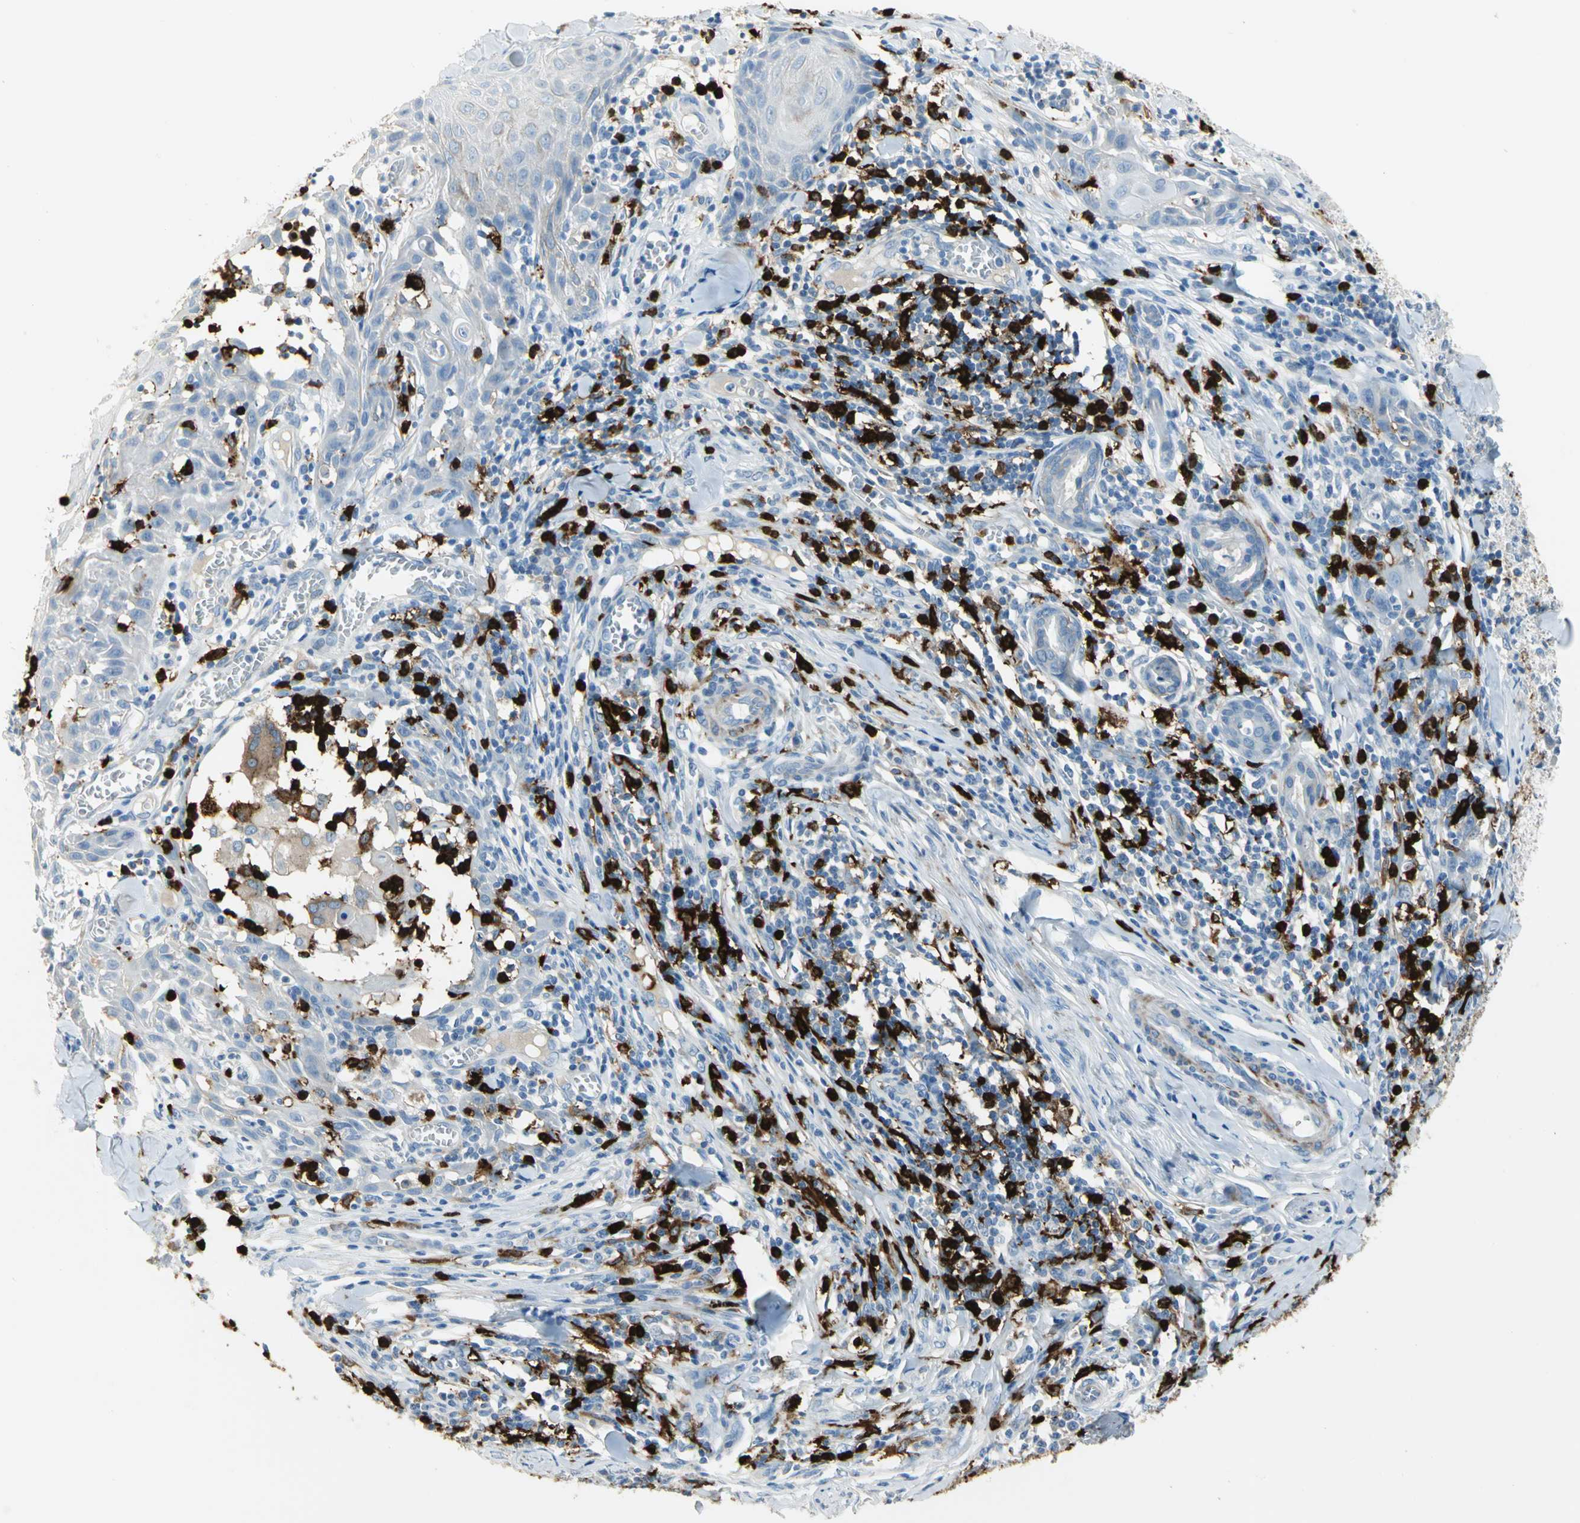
{"staining": {"intensity": "negative", "quantity": "none", "location": "none"}, "tissue": "skin cancer", "cell_type": "Tumor cells", "image_type": "cancer", "snomed": [{"axis": "morphology", "description": "Squamous cell carcinoma, NOS"}, {"axis": "topography", "description": "Skin"}], "caption": "The micrograph exhibits no significant positivity in tumor cells of skin squamous cell carcinoma.", "gene": "ALOX15", "patient": {"sex": "male", "age": 24}}